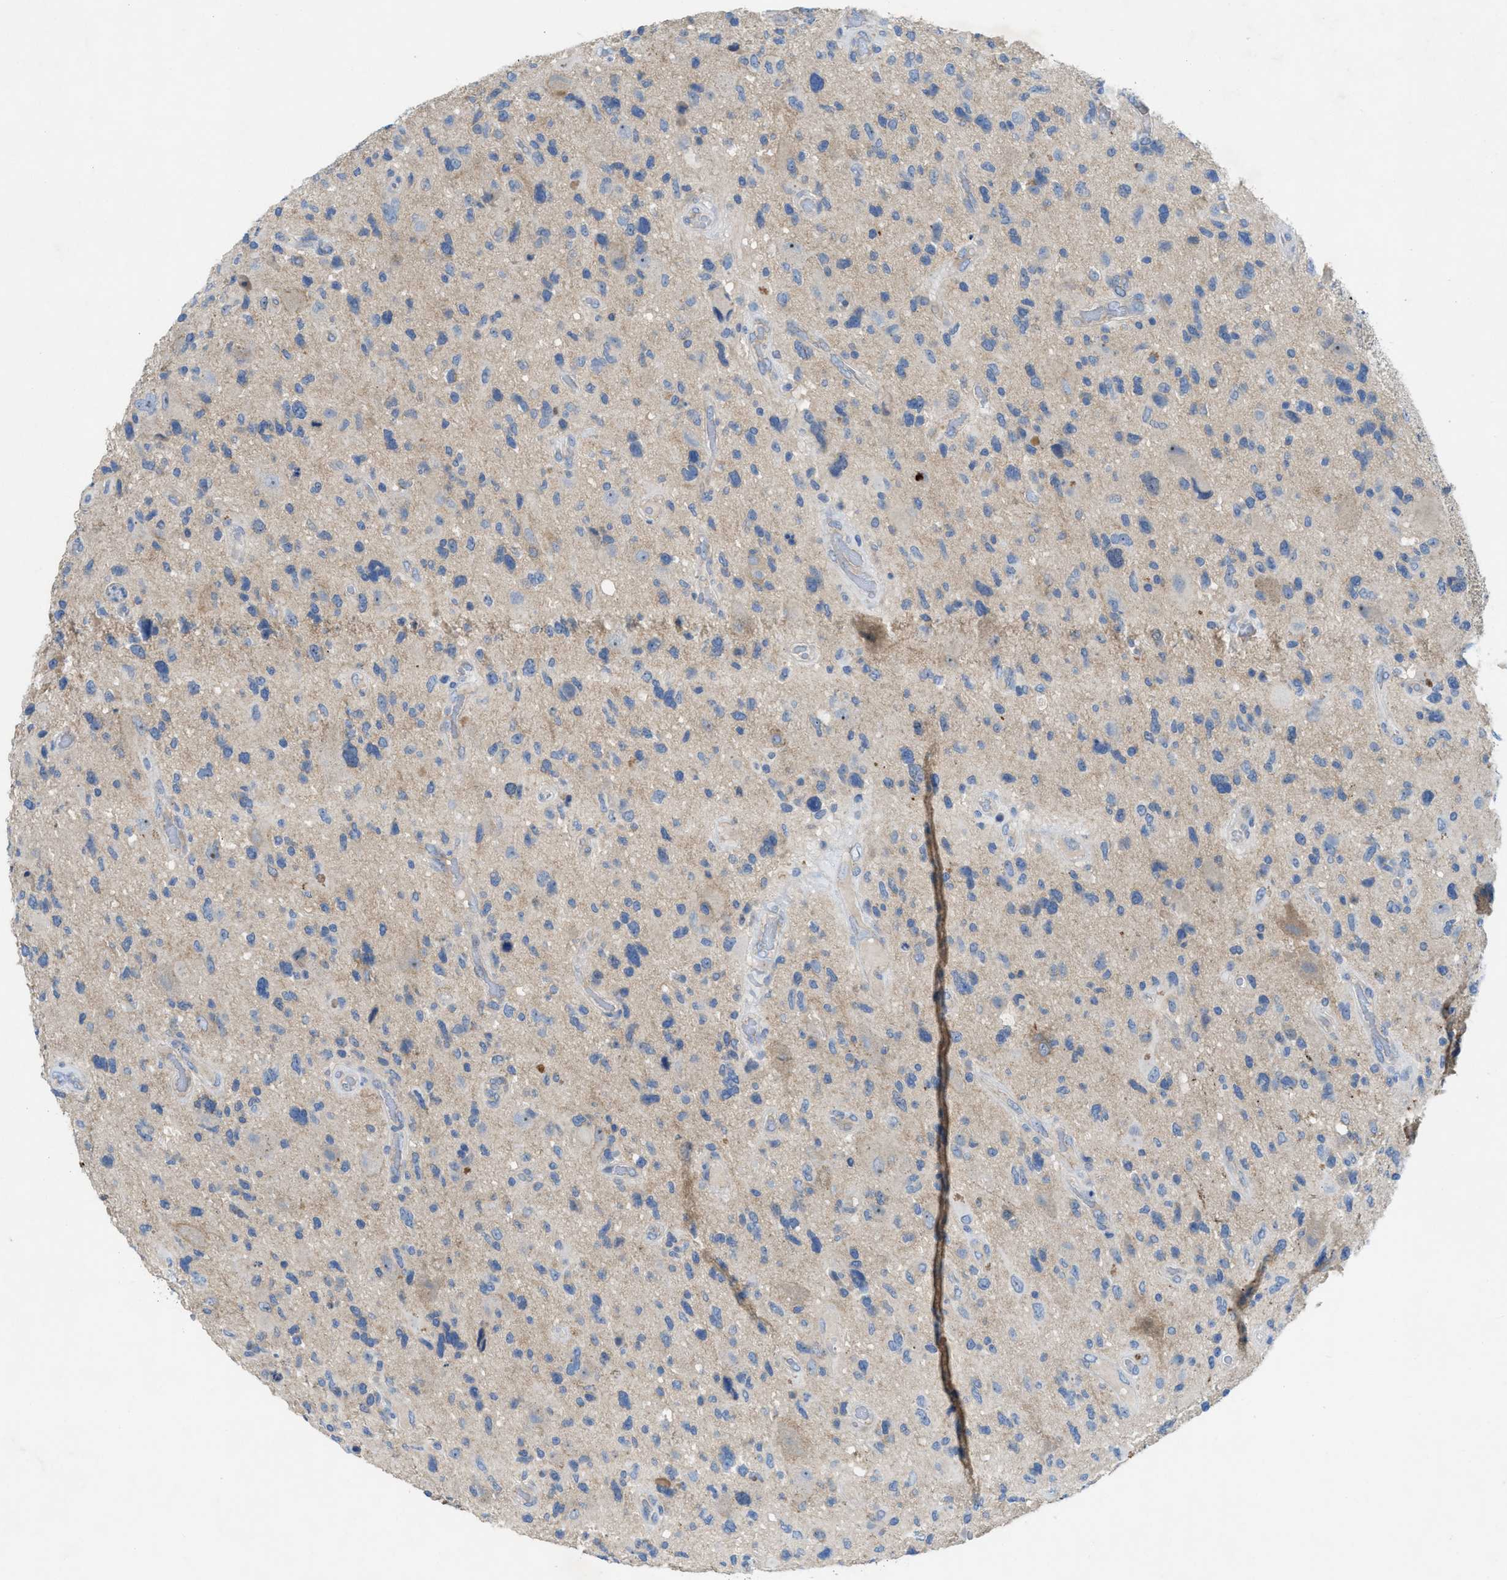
{"staining": {"intensity": "weak", "quantity": "<25%", "location": "cytoplasmic/membranous"}, "tissue": "glioma", "cell_type": "Tumor cells", "image_type": "cancer", "snomed": [{"axis": "morphology", "description": "Glioma, malignant, High grade"}, {"axis": "topography", "description": "Brain"}], "caption": "IHC micrograph of neoplastic tissue: malignant glioma (high-grade) stained with DAB (3,3'-diaminobenzidine) reveals no significant protein staining in tumor cells.", "gene": "CMTM1", "patient": {"sex": "male", "age": 33}}